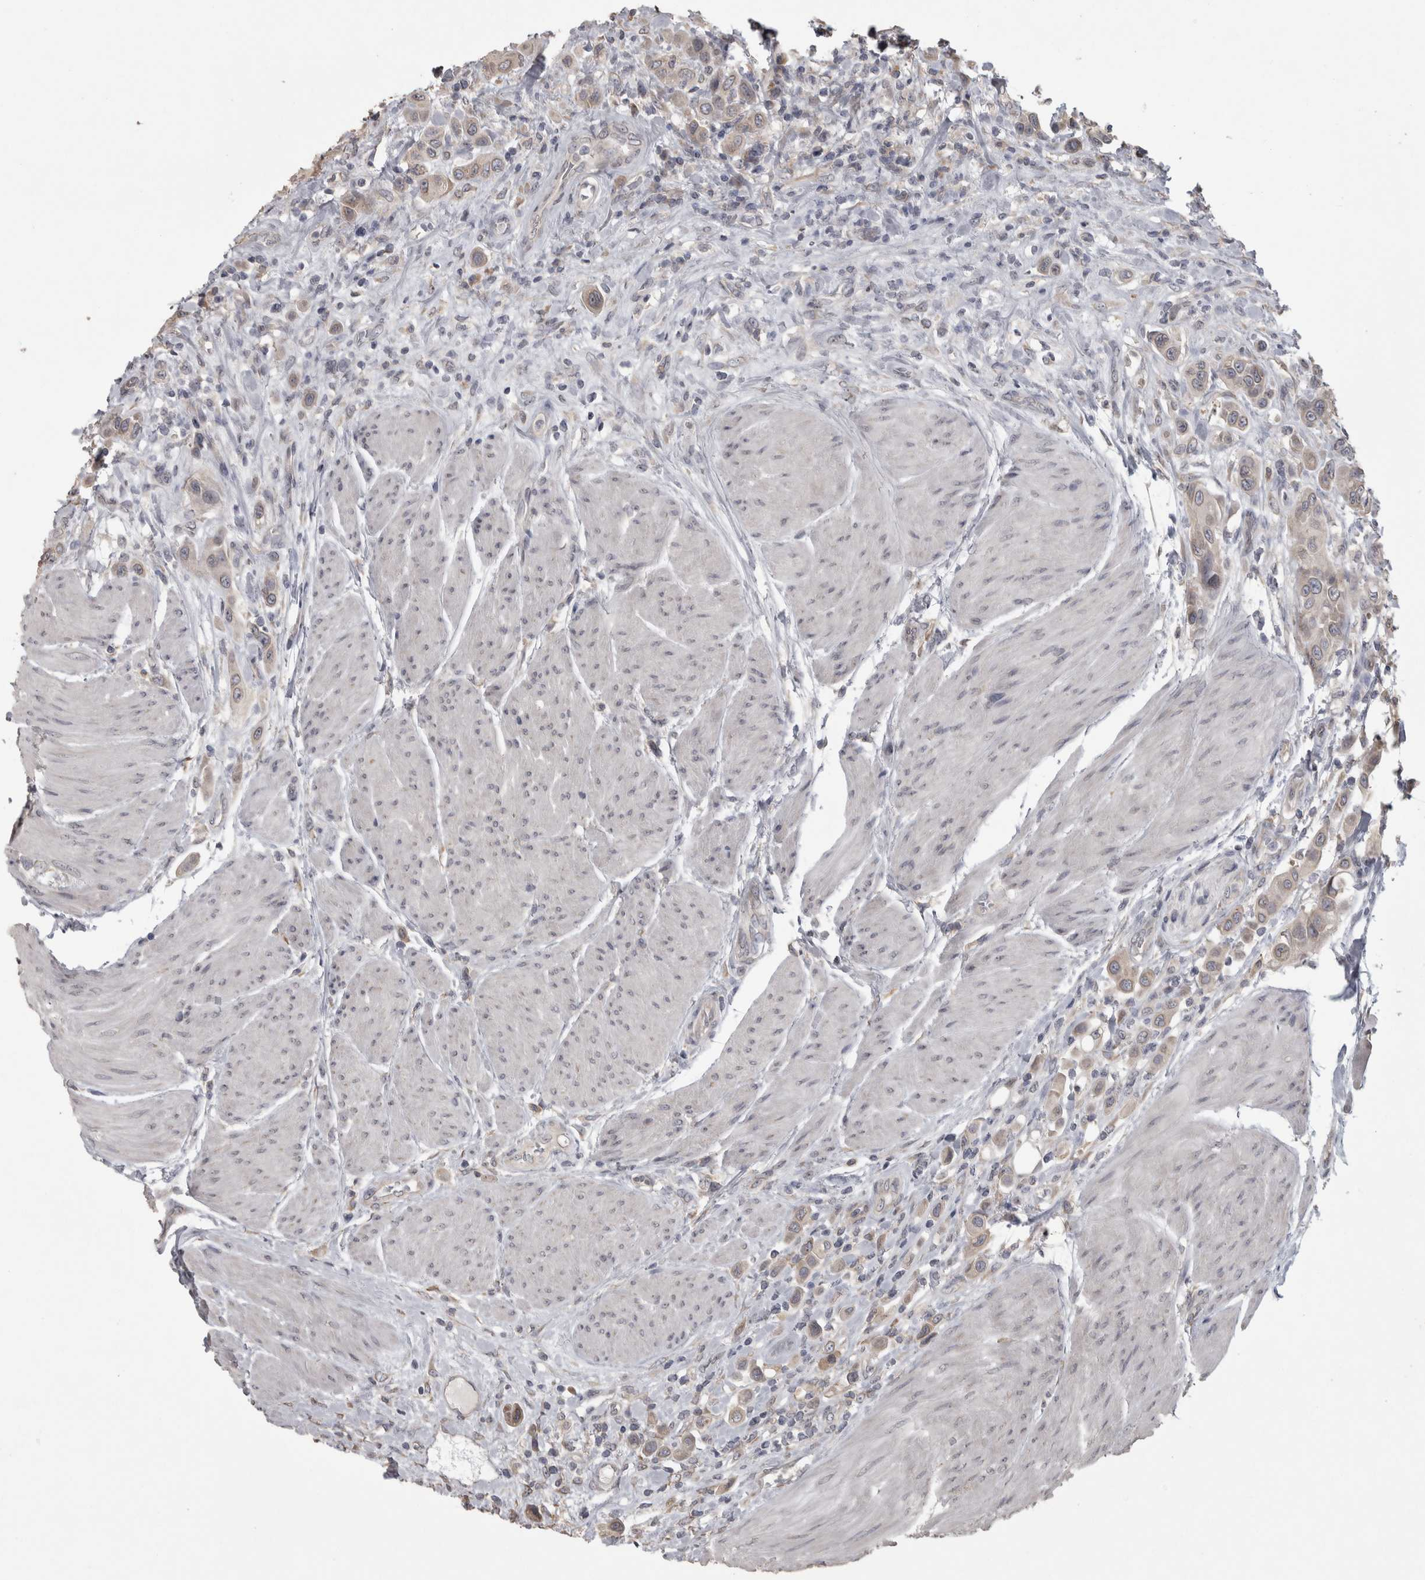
{"staining": {"intensity": "weak", "quantity": ">75%", "location": "cytoplasmic/membranous"}, "tissue": "urothelial cancer", "cell_type": "Tumor cells", "image_type": "cancer", "snomed": [{"axis": "morphology", "description": "Urothelial carcinoma, High grade"}, {"axis": "topography", "description": "Urinary bladder"}], "caption": "Urothelial carcinoma (high-grade) tissue displays weak cytoplasmic/membranous positivity in approximately >75% of tumor cells, visualized by immunohistochemistry. (IHC, brightfield microscopy, high magnification).", "gene": "RAB29", "patient": {"sex": "male", "age": 50}}